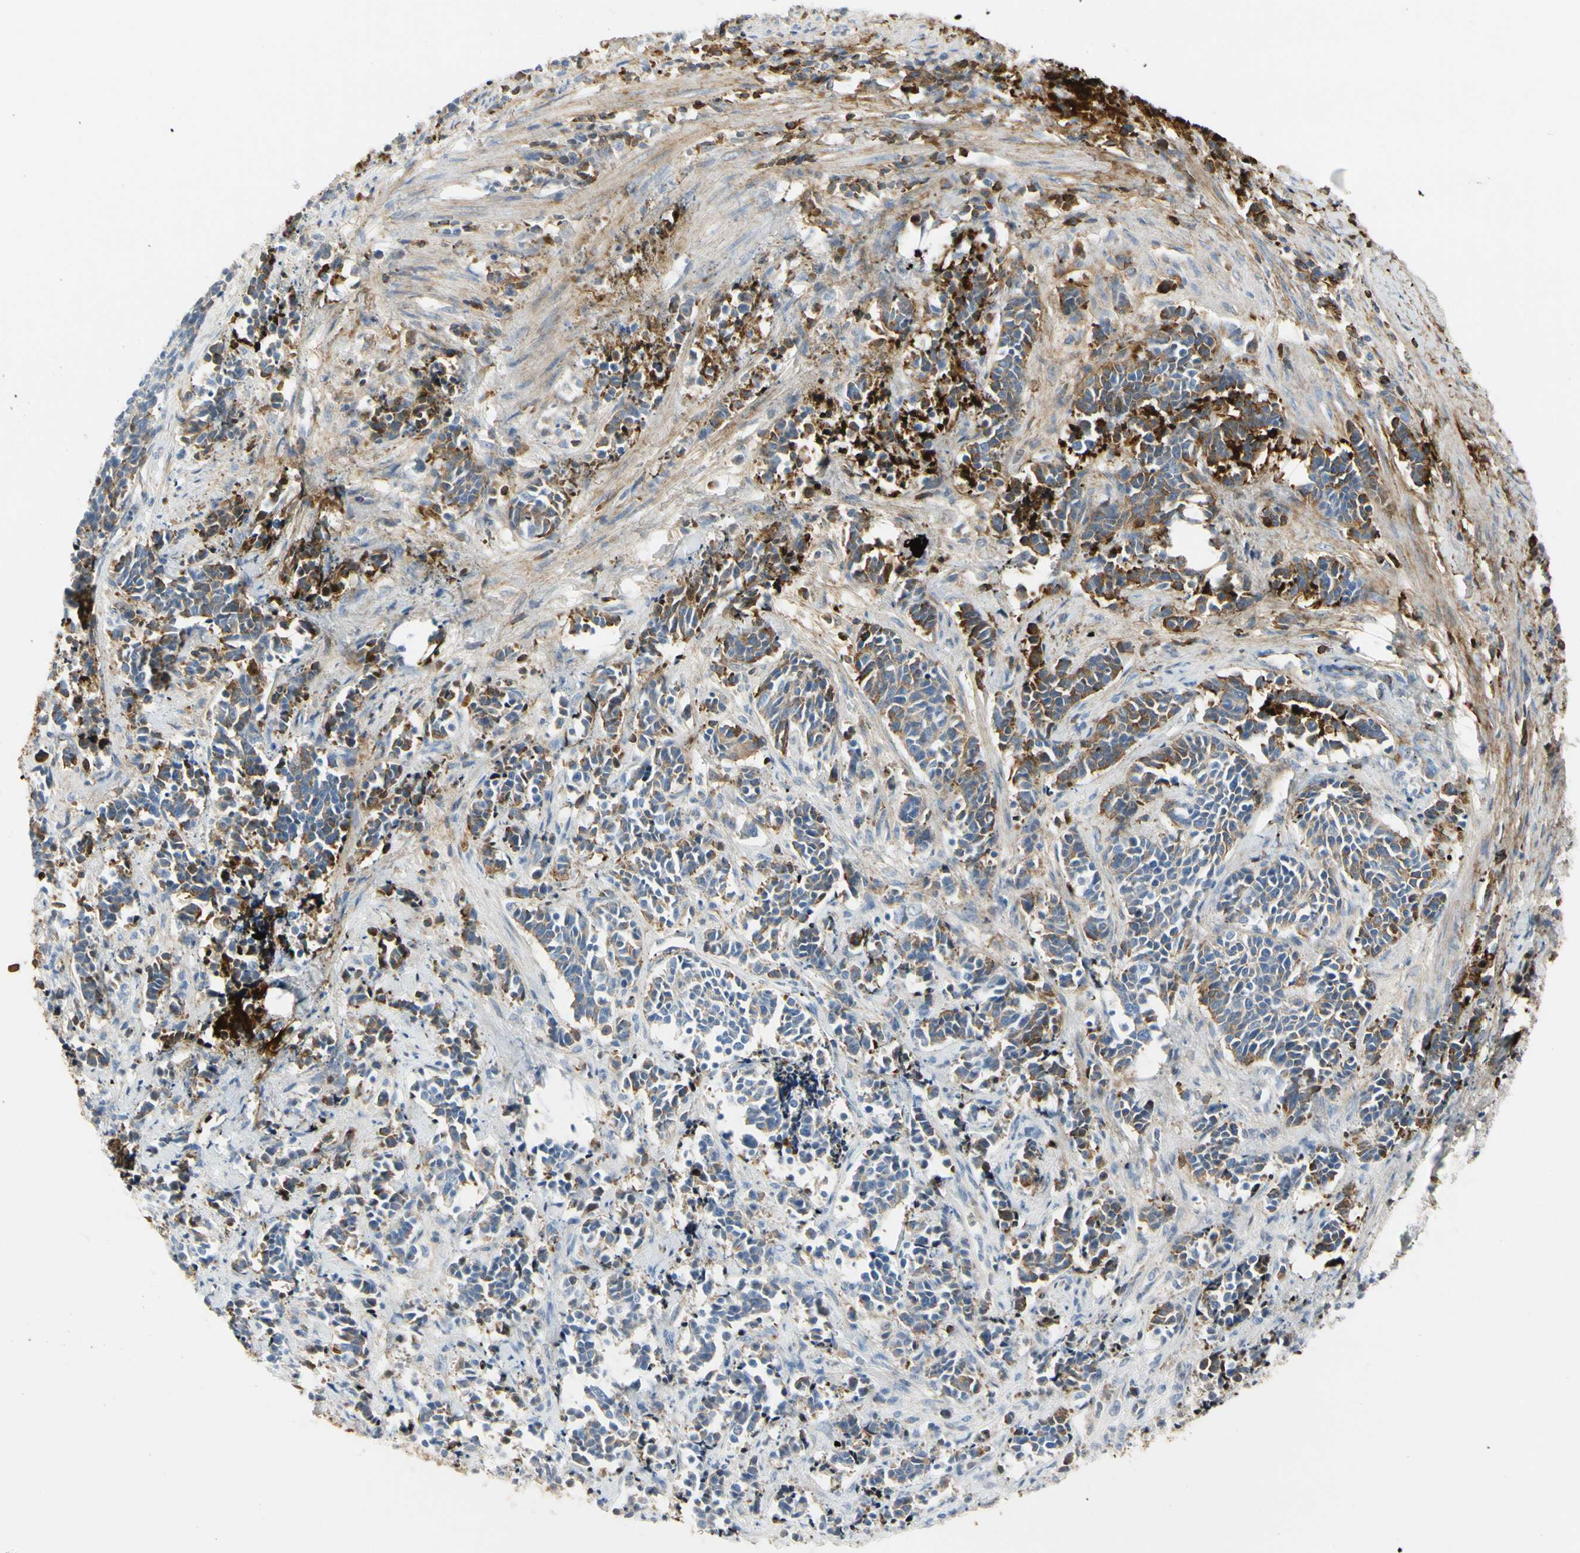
{"staining": {"intensity": "strong", "quantity": "<25%", "location": "cytoplasmic/membranous"}, "tissue": "cervical cancer", "cell_type": "Tumor cells", "image_type": "cancer", "snomed": [{"axis": "morphology", "description": "Squamous cell carcinoma, NOS"}, {"axis": "topography", "description": "Cervix"}], "caption": "Human cervical cancer (squamous cell carcinoma) stained for a protein (brown) reveals strong cytoplasmic/membranous positive expression in approximately <25% of tumor cells.", "gene": "FGB", "patient": {"sex": "female", "age": 35}}